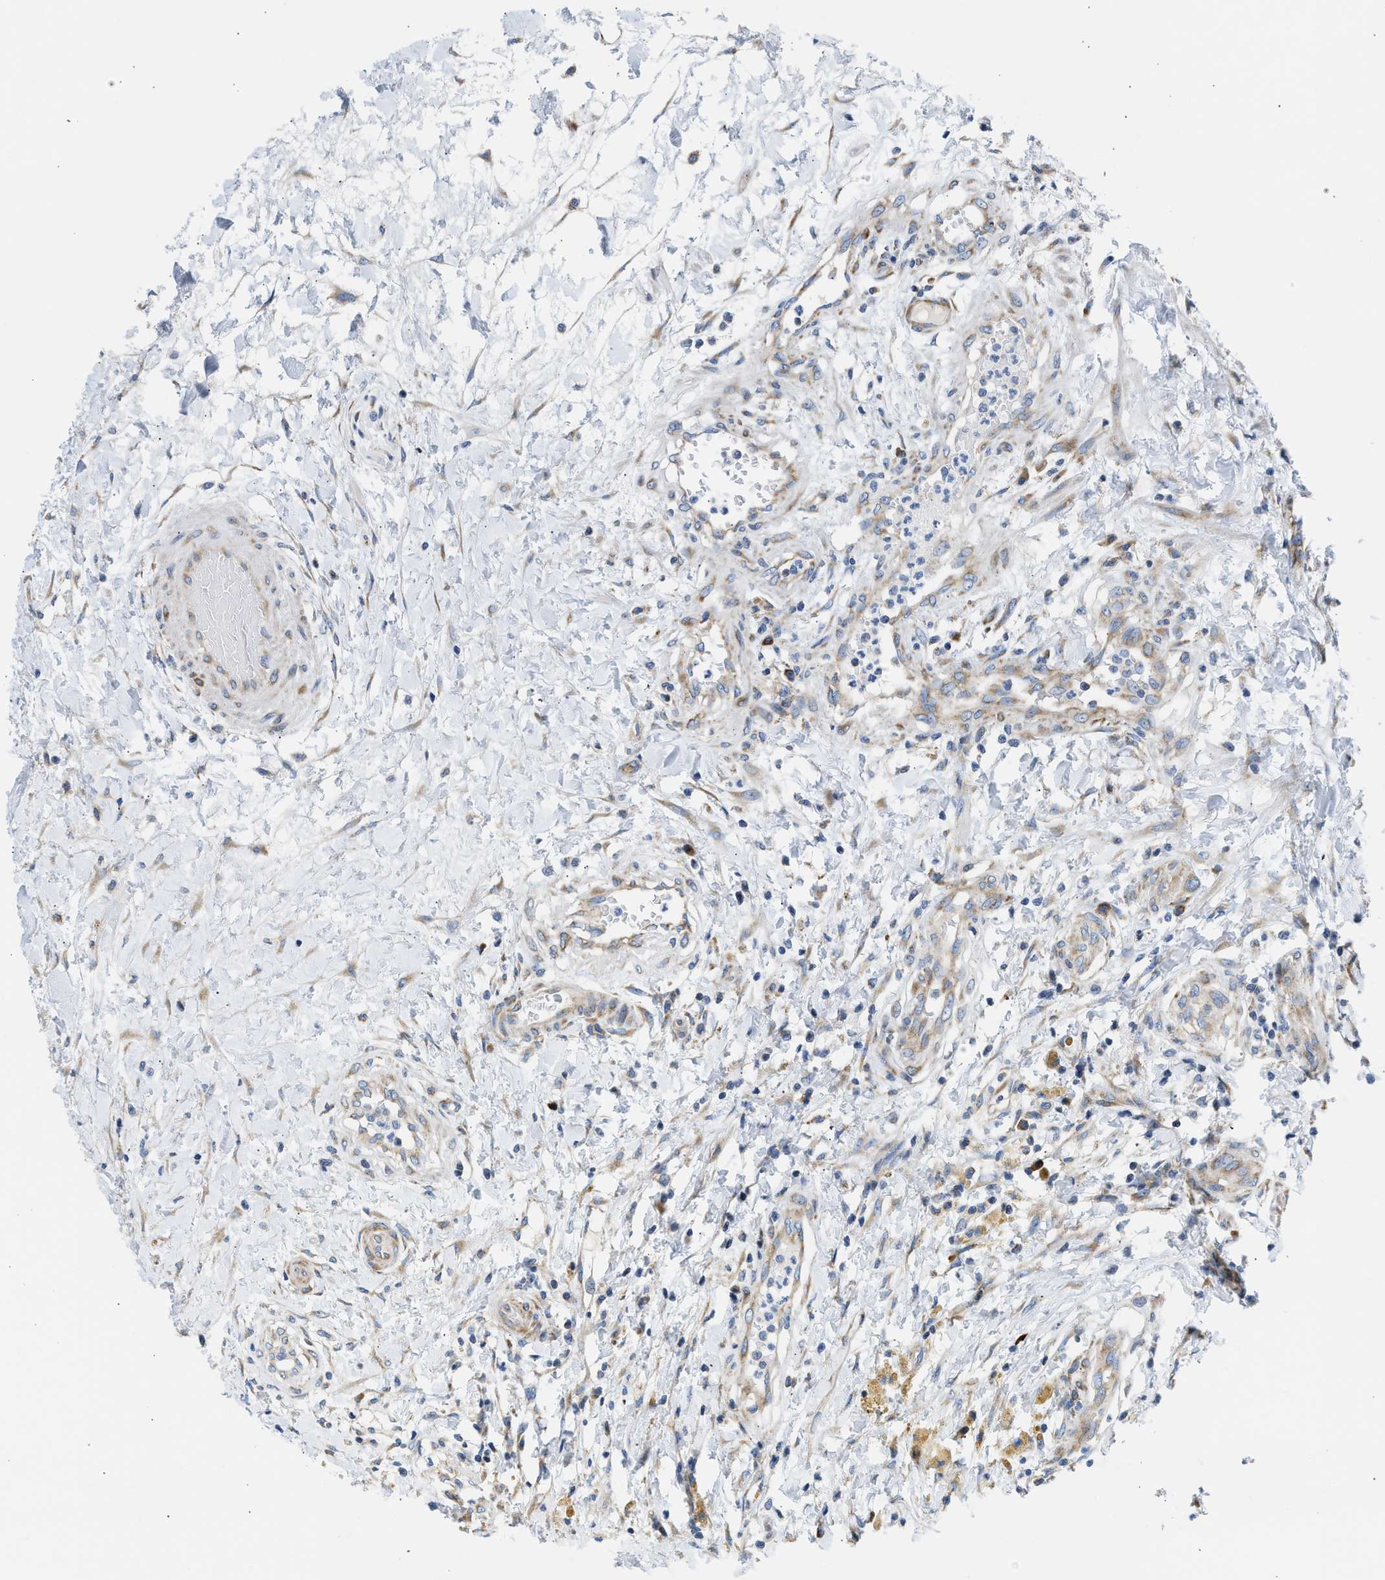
{"staining": {"intensity": "moderate", "quantity": ">75%", "location": "cytoplasmic/membranous"}, "tissue": "testis cancer", "cell_type": "Tumor cells", "image_type": "cancer", "snomed": [{"axis": "morphology", "description": "Seminoma, NOS"}, {"axis": "topography", "description": "Testis"}], "caption": "Protein expression analysis of testis cancer shows moderate cytoplasmic/membranous staining in approximately >75% of tumor cells. Immunohistochemistry (ihc) stains the protein in brown and the nuclei are stained blue.", "gene": "CAMKK2", "patient": {"sex": "male", "age": 59}}